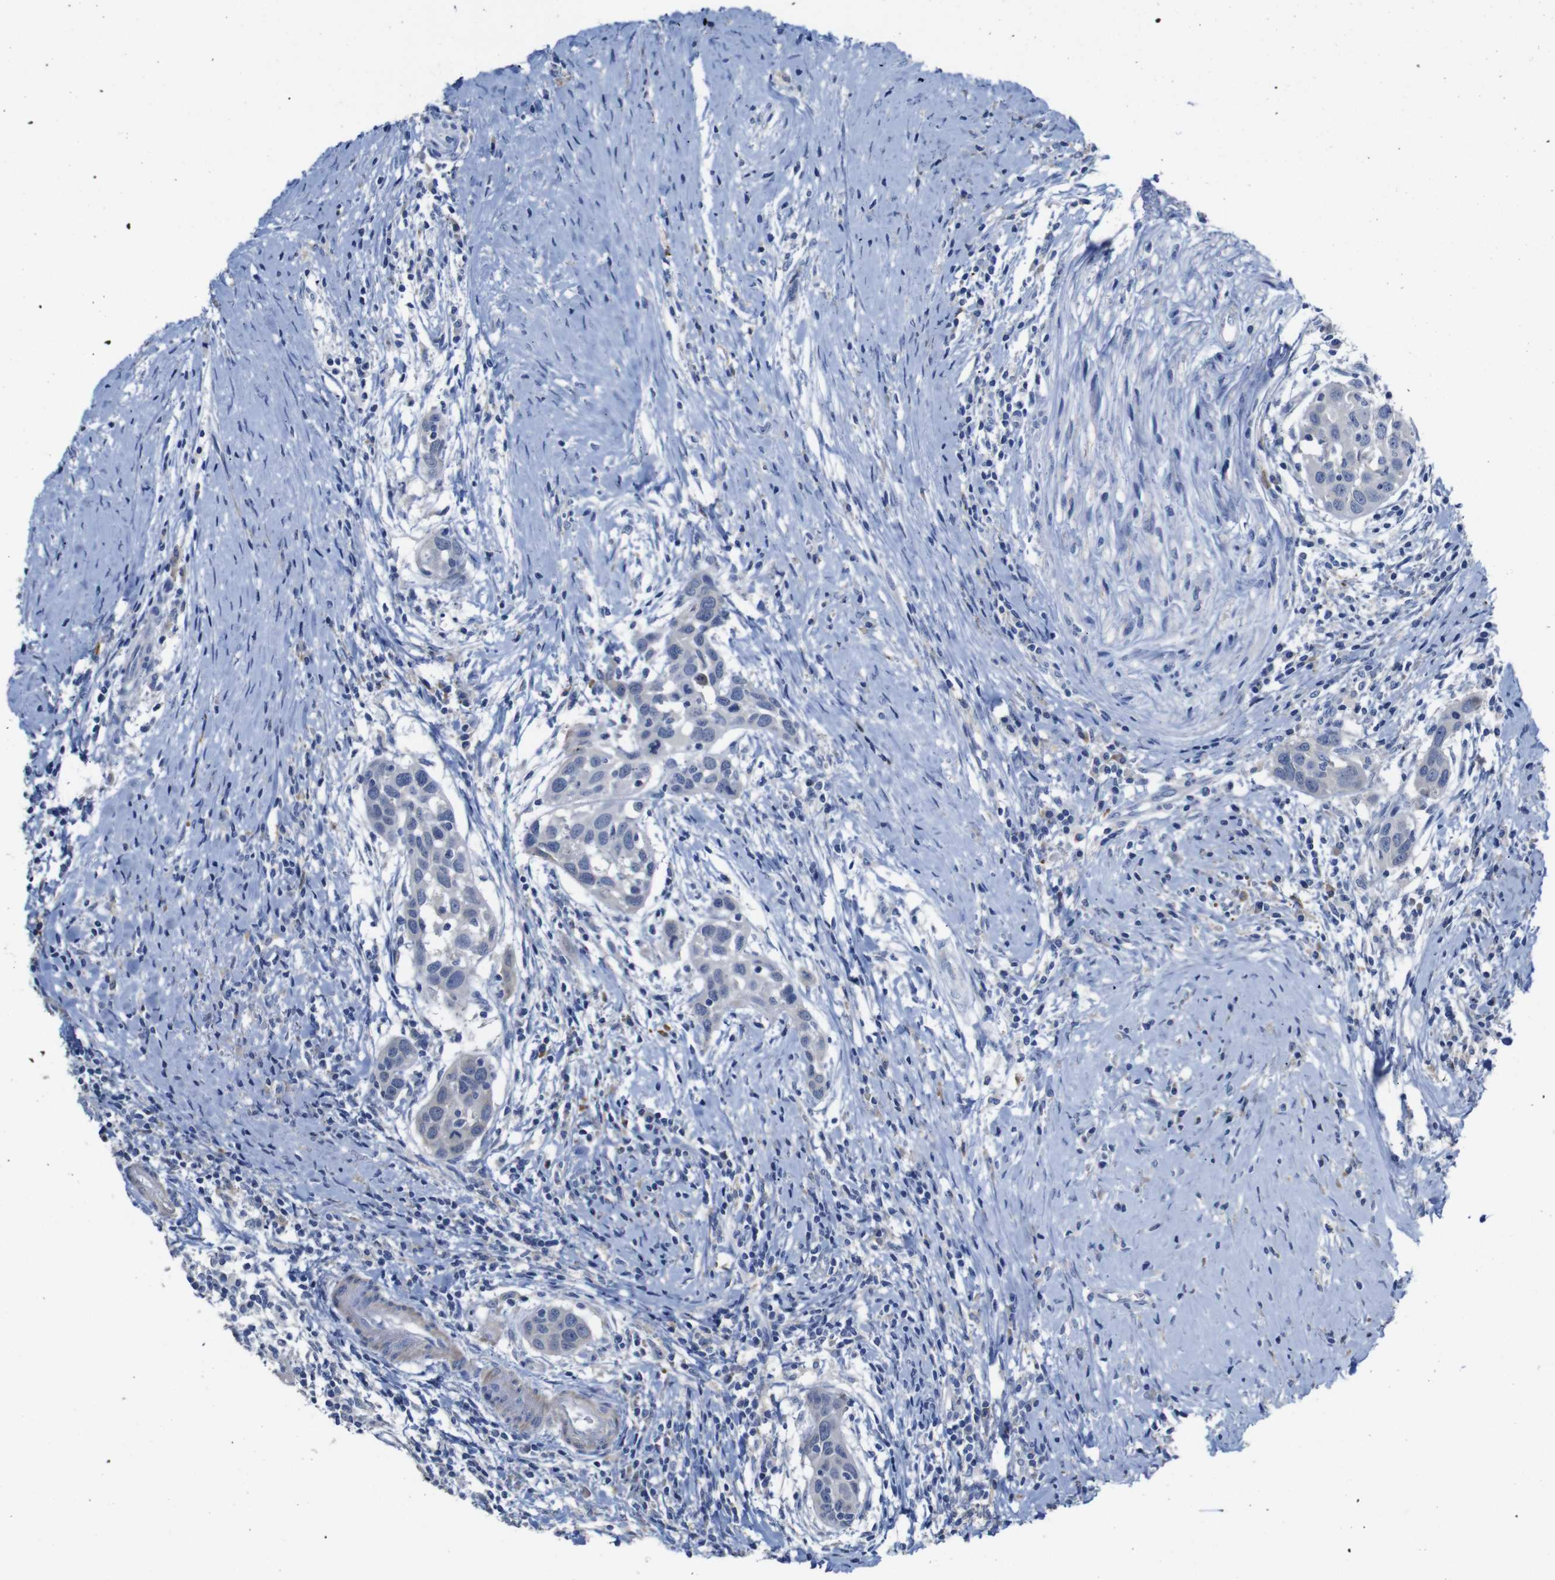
{"staining": {"intensity": "weak", "quantity": "<25%", "location": "cytoplasmic/membranous"}, "tissue": "head and neck cancer", "cell_type": "Tumor cells", "image_type": "cancer", "snomed": [{"axis": "morphology", "description": "Squamous cell carcinoma, NOS"}, {"axis": "topography", "description": "Oral tissue"}, {"axis": "topography", "description": "Head-Neck"}], "caption": "The image exhibits no staining of tumor cells in head and neck cancer.", "gene": "TCEAL9", "patient": {"sex": "female", "age": 50}}